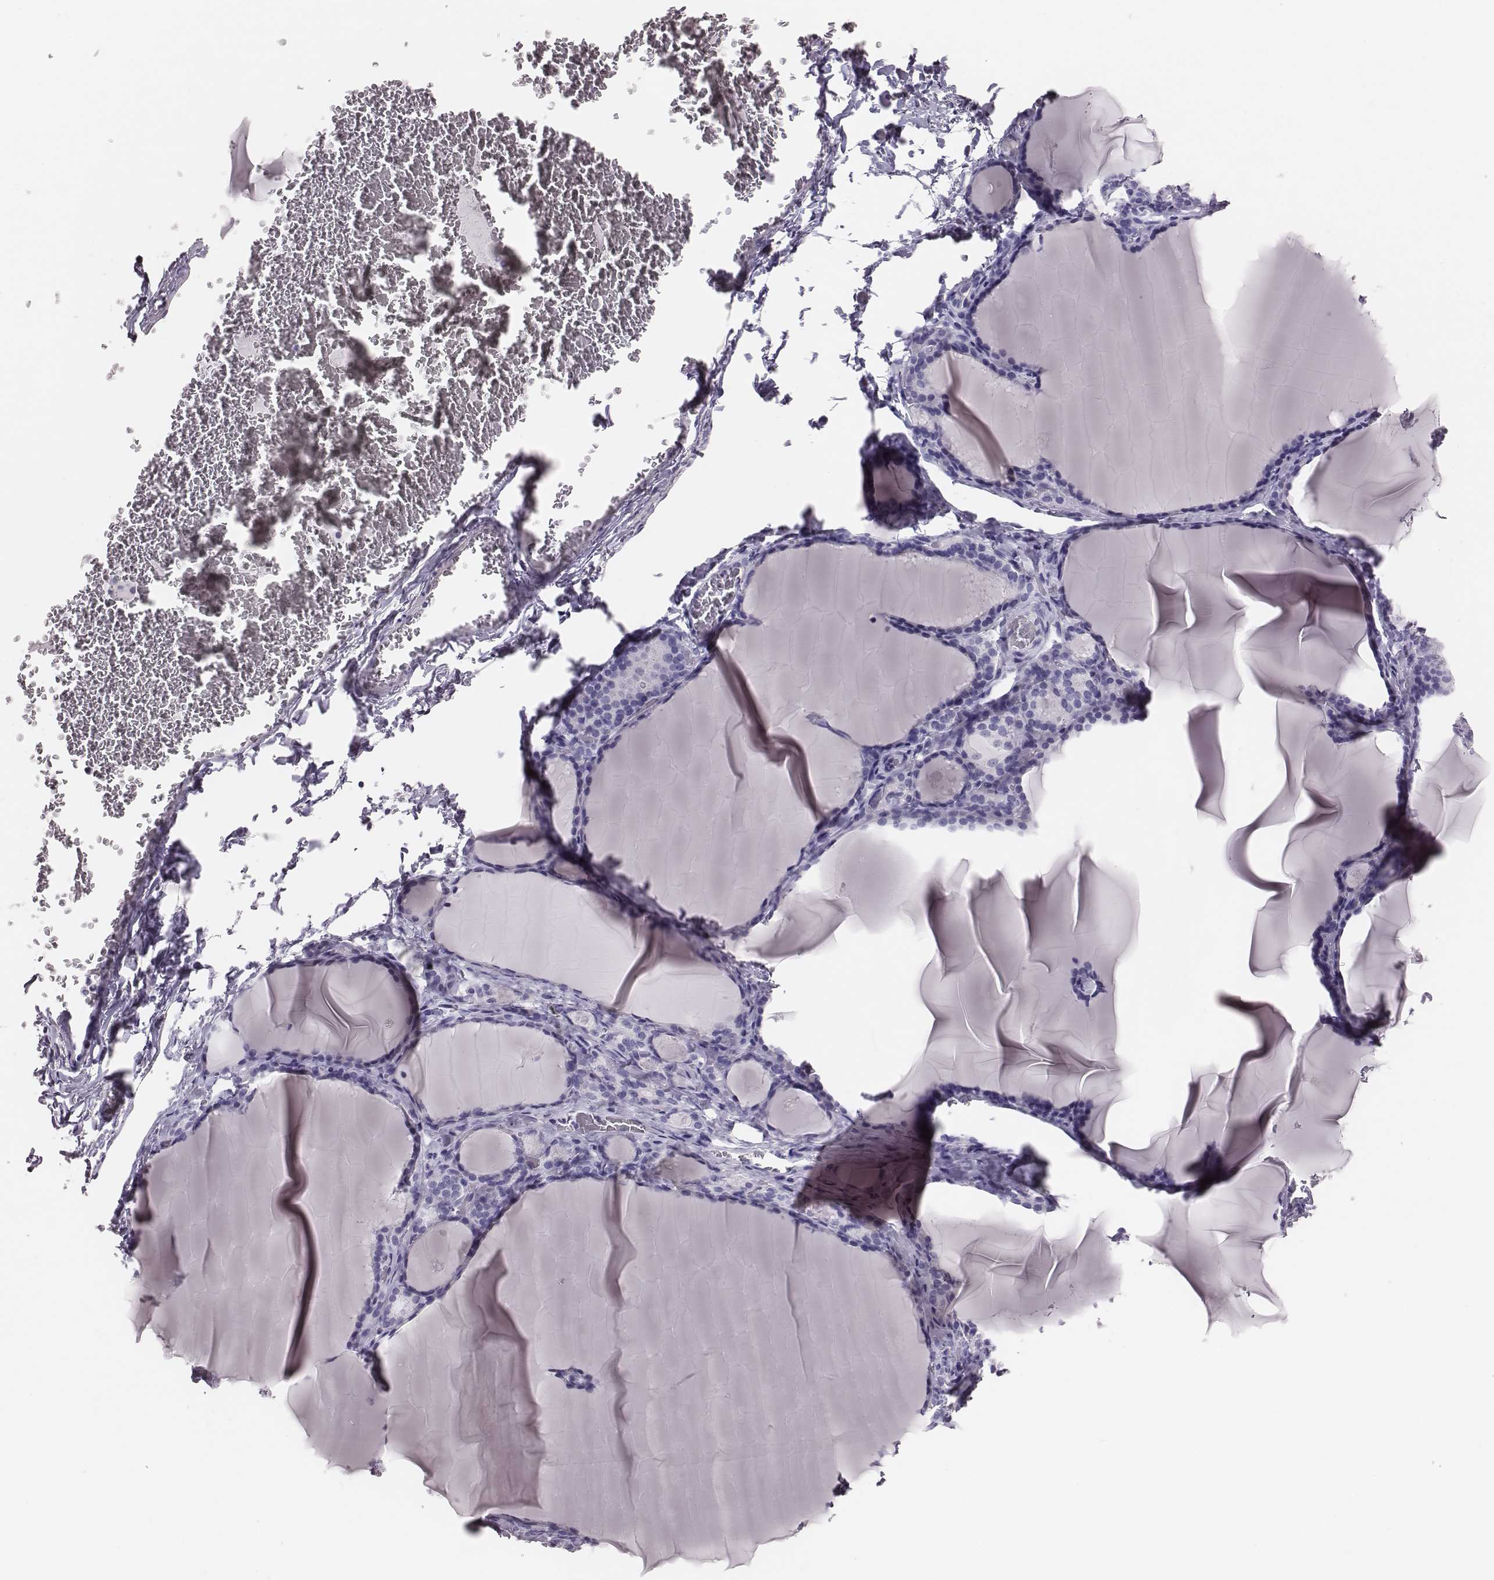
{"staining": {"intensity": "negative", "quantity": "none", "location": "none"}, "tissue": "thyroid gland", "cell_type": "Glandular cells", "image_type": "normal", "snomed": [{"axis": "morphology", "description": "Normal tissue, NOS"}, {"axis": "morphology", "description": "Hyperplasia, NOS"}, {"axis": "topography", "description": "Thyroid gland"}], "caption": "Immunohistochemistry (IHC) image of unremarkable thyroid gland stained for a protein (brown), which shows no expression in glandular cells. (DAB (3,3'-diaminobenzidine) IHC, high magnification).", "gene": "H1", "patient": {"sex": "female", "age": 27}}